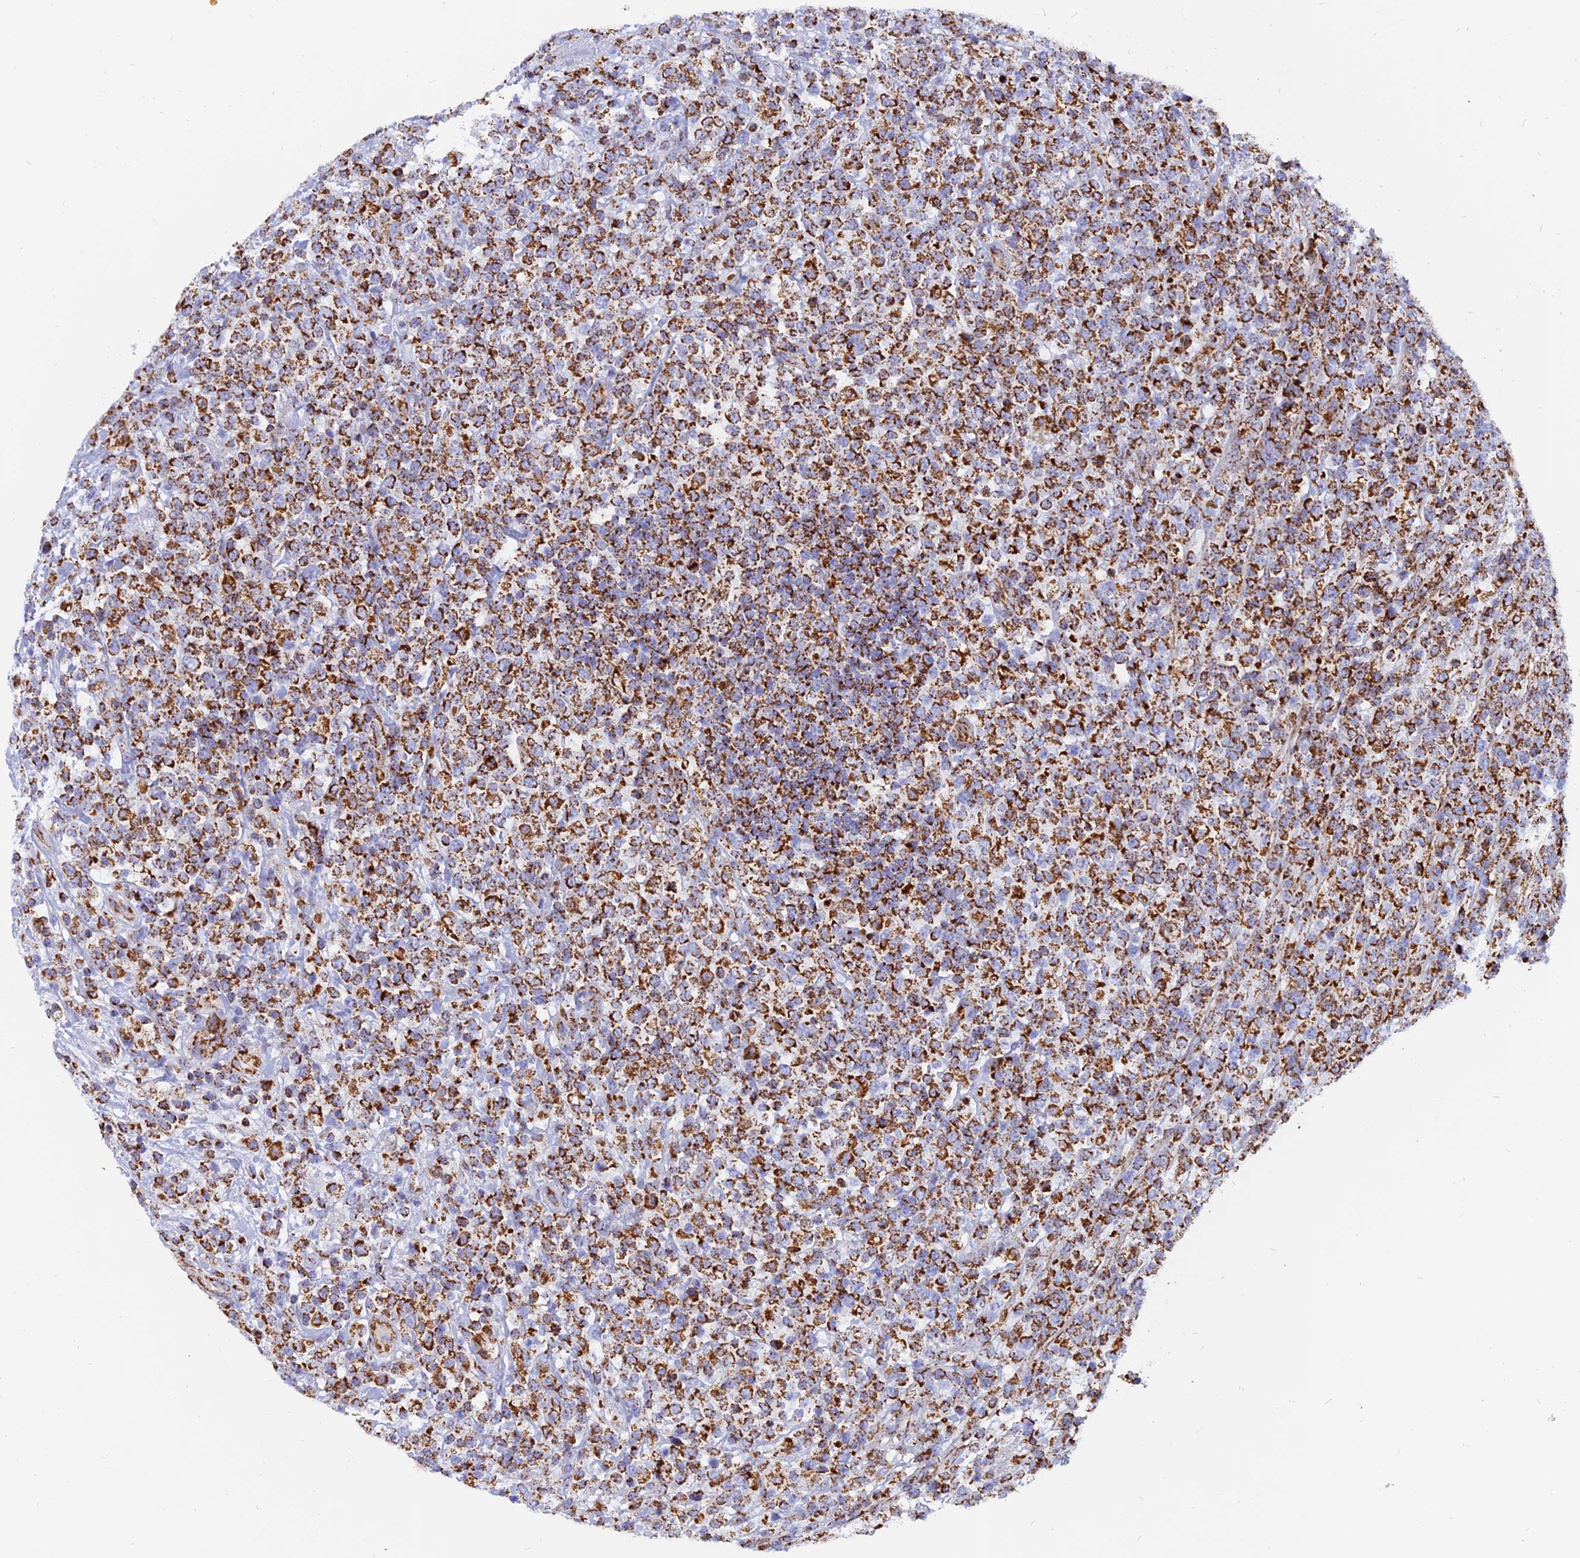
{"staining": {"intensity": "strong", "quantity": ">75%", "location": "cytoplasmic/membranous"}, "tissue": "lymphoma", "cell_type": "Tumor cells", "image_type": "cancer", "snomed": [{"axis": "morphology", "description": "Malignant lymphoma, non-Hodgkin's type, High grade"}, {"axis": "topography", "description": "Colon"}], "caption": "An image of lymphoma stained for a protein exhibits strong cytoplasmic/membranous brown staining in tumor cells.", "gene": "NDUFB6", "patient": {"sex": "female", "age": 53}}